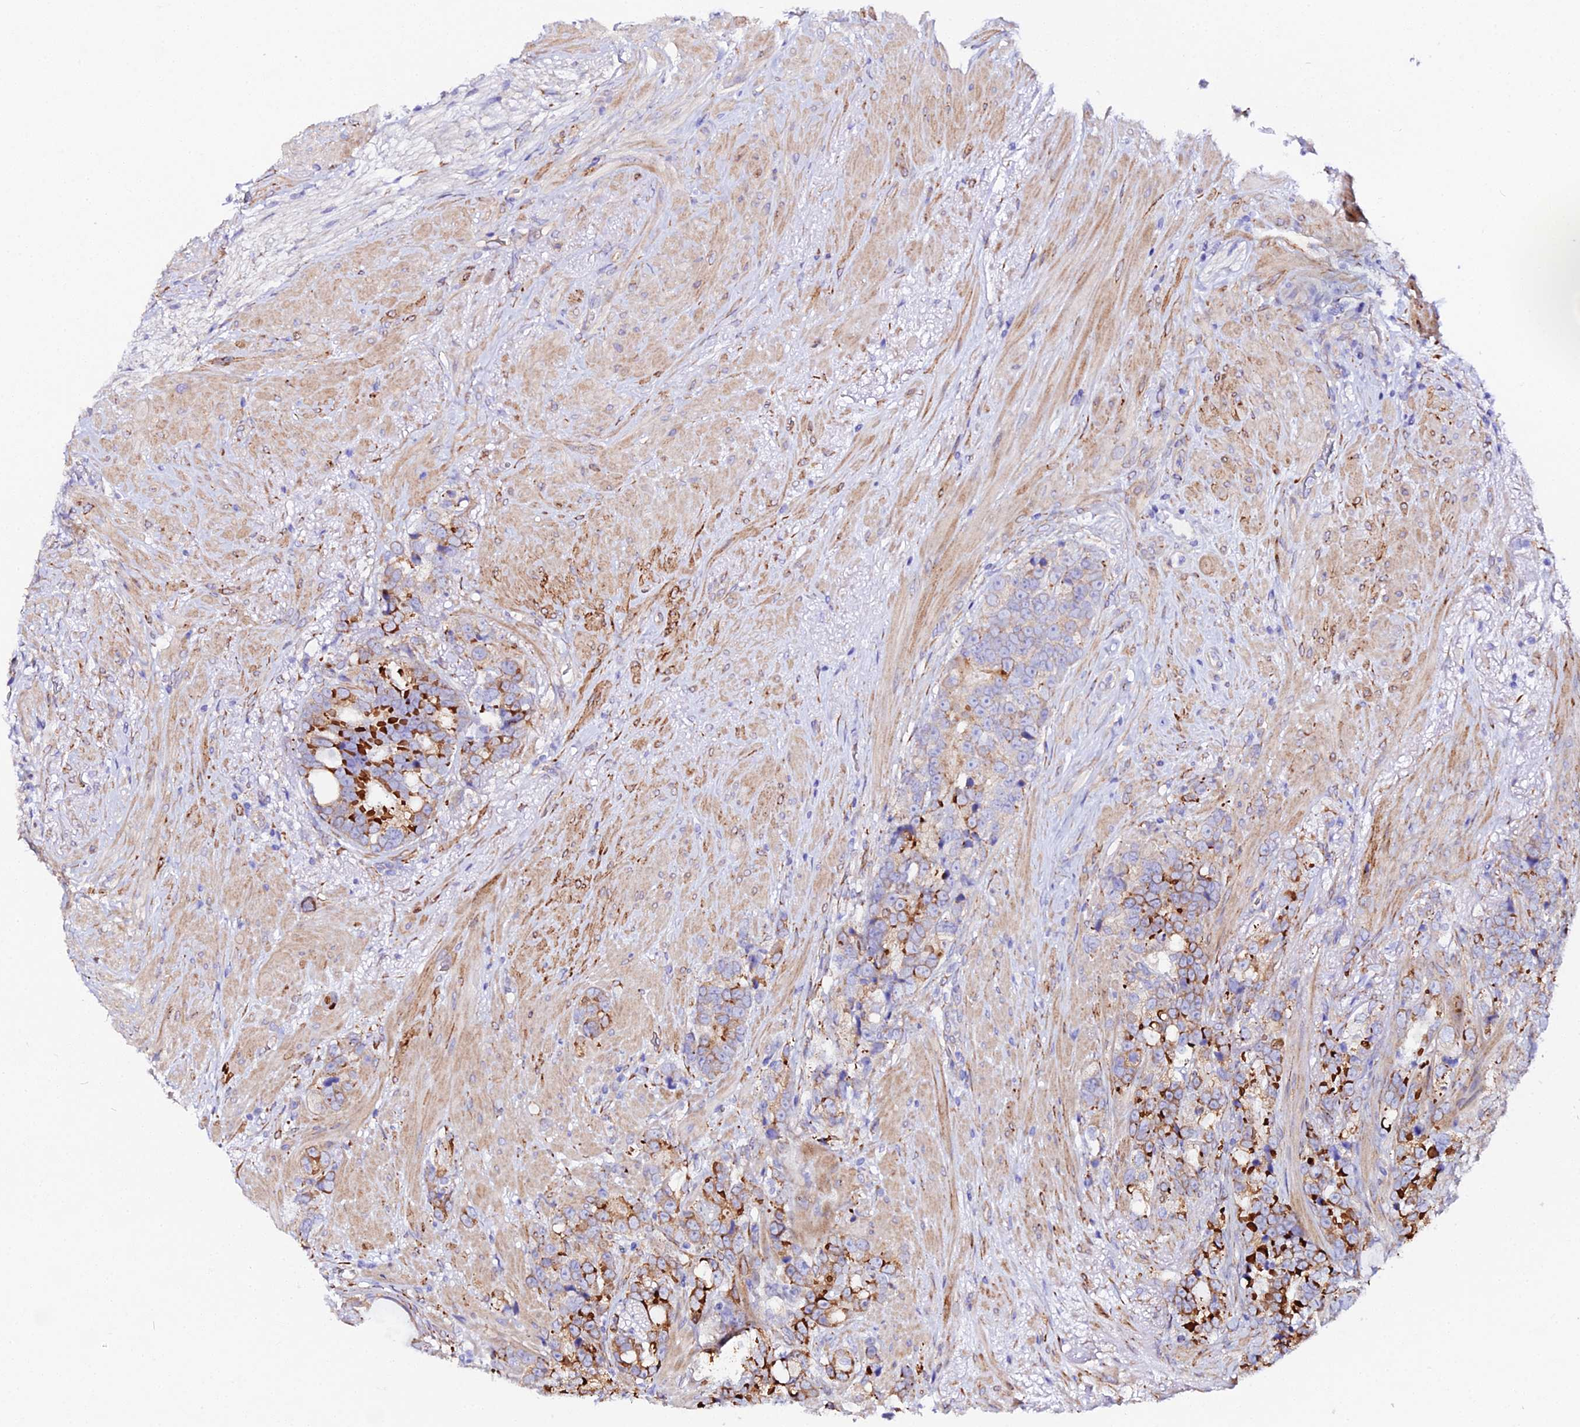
{"staining": {"intensity": "strong", "quantity": "25%-75%", "location": "cytoplasmic/membranous"}, "tissue": "prostate cancer", "cell_type": "Tumor cells", "image_type": "cancer", "snomed": [{"axis": "morphology", "description": "Adenocarcinoma, High grade"}, {"axis": "topography", "description": "Prostate"}], "caption": "Immunohistochemistry (IHC) of human prostate high-grade adenocarcinoma reveals high levels of strong cytoplasmic/membranous expression in approximately 25%-75% of tumor cells.", "gene": "CFAP45", "patient": {"sex": "male", "age": 74}}